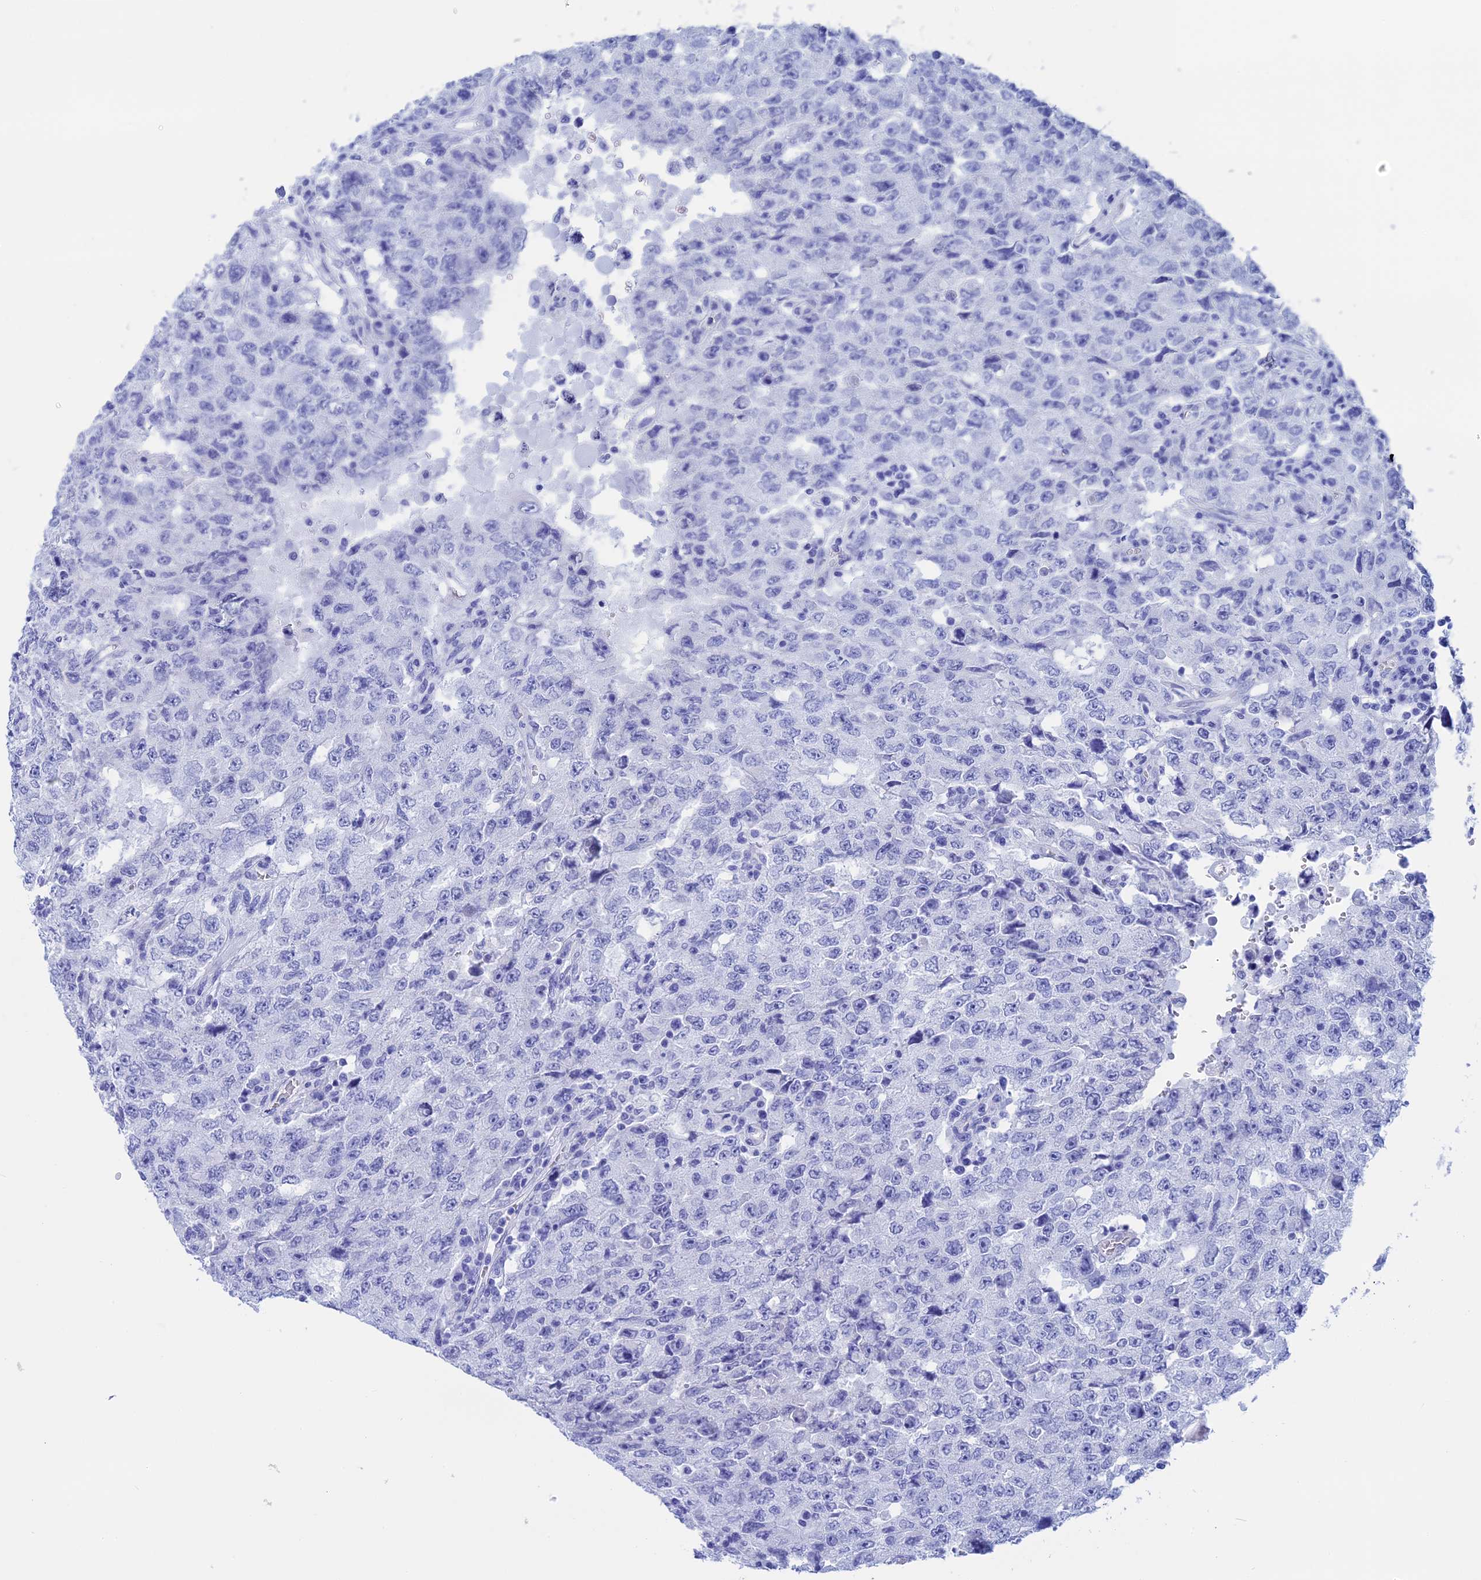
{"staining": {"intensity": "negative", "quantity": "none", "location": "none"}, "tissue": "testis cancer", "cell_type": "Tumor cells", "image_type": "cancer", "snomed": [{"axis": "morphology", "description": "Carcinoma, Embryonal, NOS"}, {"axis": "topography", "description": "Testis"}], "caption": "Human testis cancer stained for a protein using IHC displays no expression in tumor cells.", "gene": "TEX101", "patient": {"sex": "male", "age": 26}}